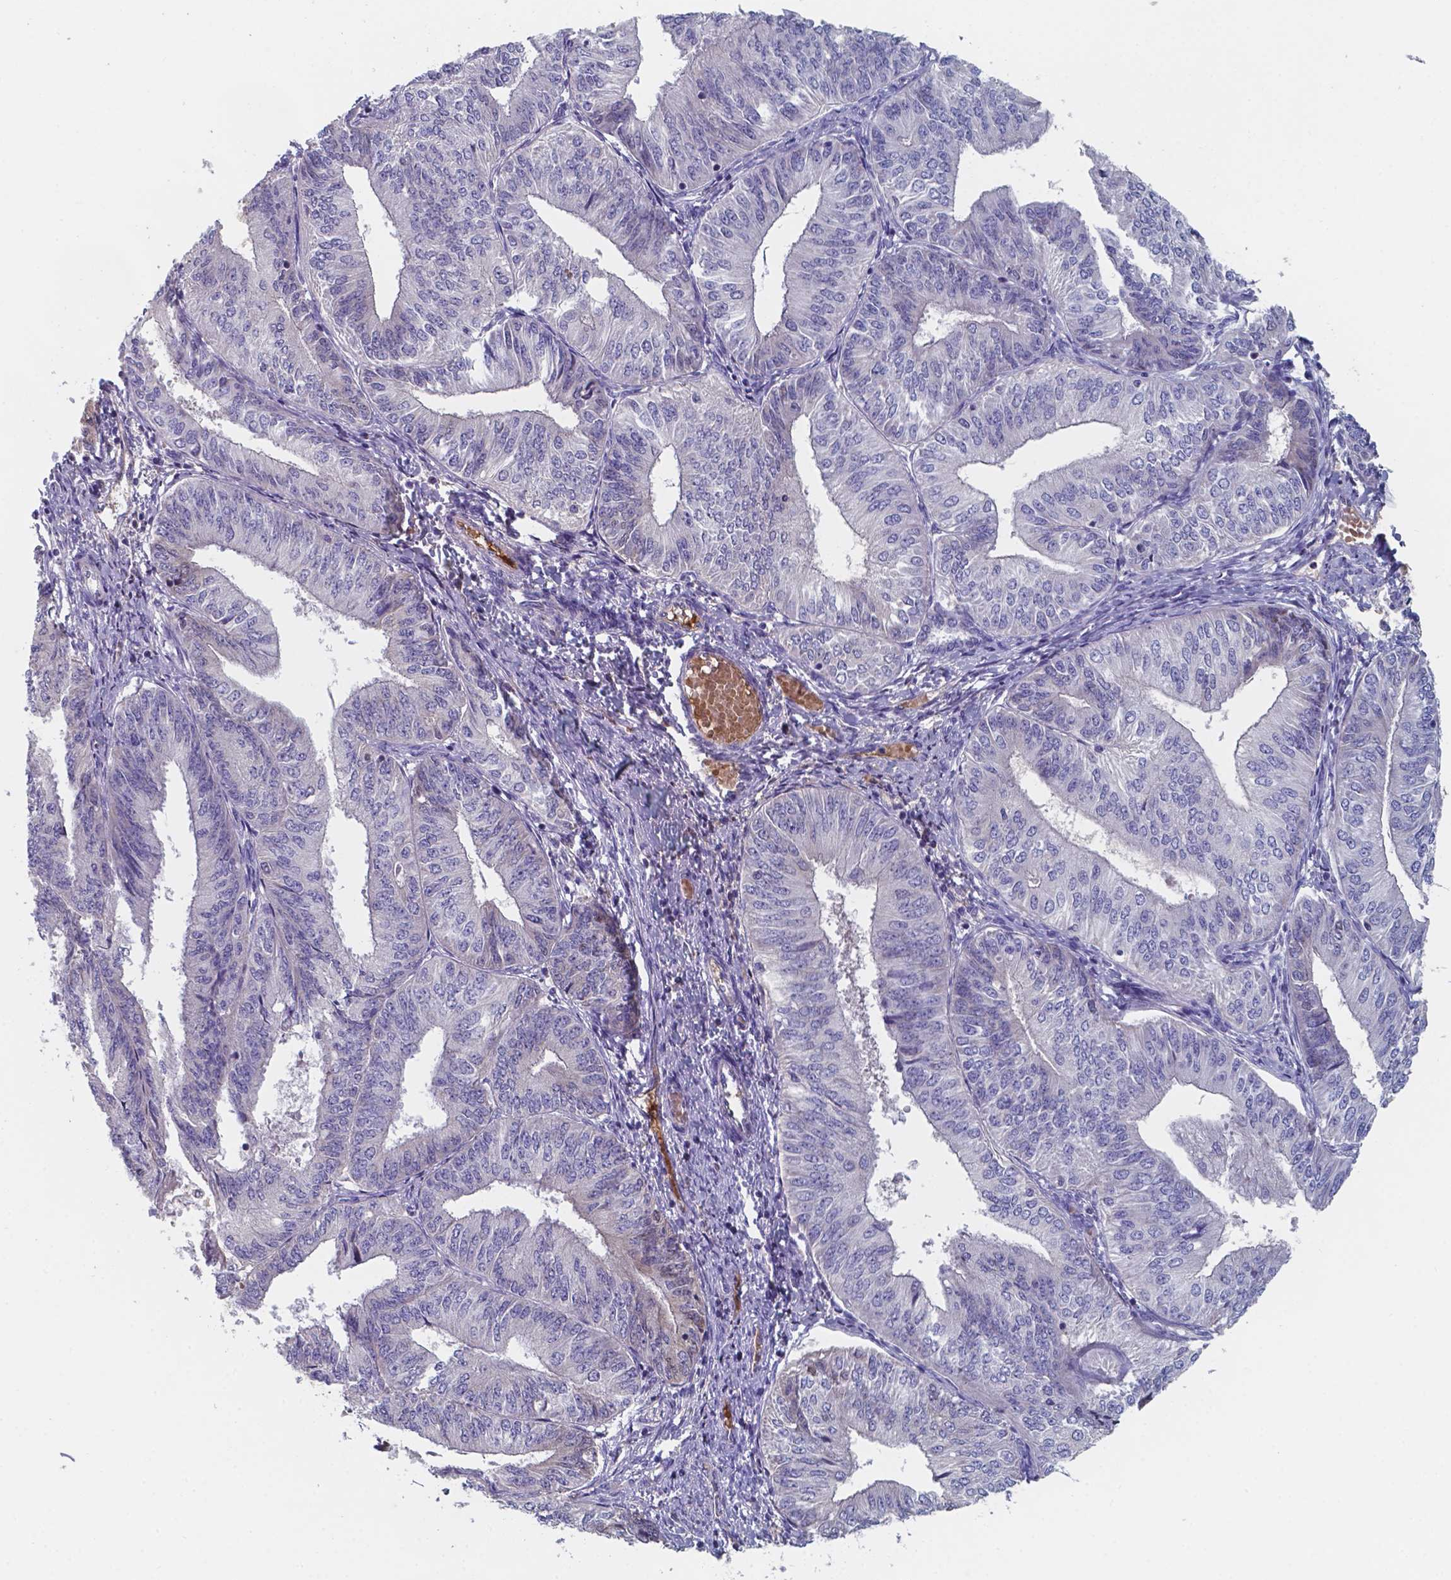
{"staining": {"intensity": "negative", "quantity": "none", "location": "none"}, "tissue": "endometrial cancer", "cell_type": "Tumor cells", "image_type": "cancer", "snomed": [{"axis": "morphology", "description": "Adenocarcinoma, NOS"}, {"axis": "topography", "description": "Endometrium"}], "caption": "An immunohistochemistry (IHC) histopathology image of endometrial cancer is shown. There is no staining in tumor cells of endometrial cancer.", "gene": "BTBD17", "patient": {"sex": "female", "age": 58}}